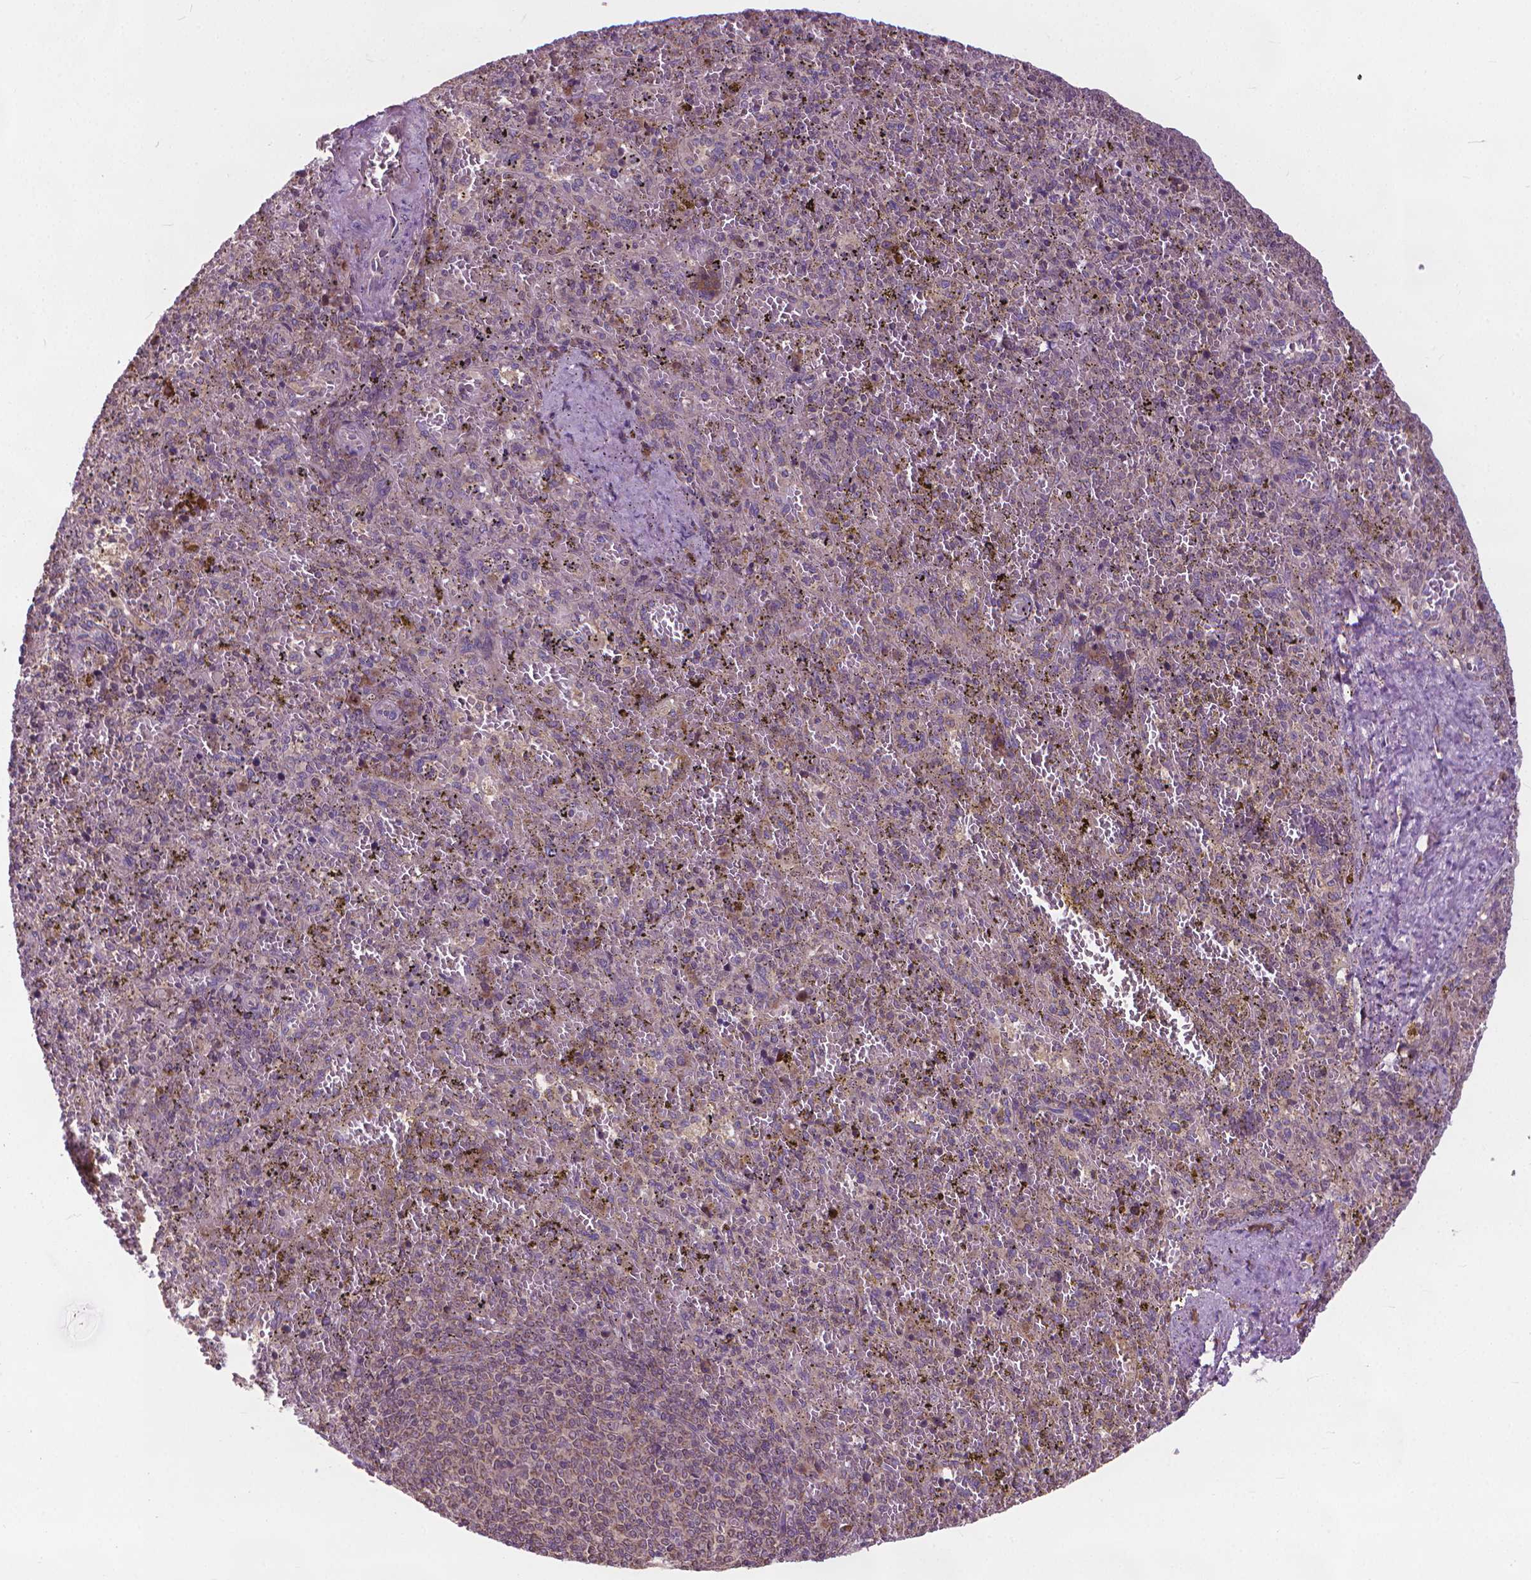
{"staining": {"intensity": "moderate", "quantity": "<25%", "location": "cytoplasmic/membranous"}, "tissue": "spleen", "cell_type": "Cells in red pulp", "image_type": "normal", "snomed": [{"axis": "morphology", "description": "Normal tissue, NOS"}, {"axis": "topography", "description": "Spleen"}], "caption": "This is an image of immunohistochemistry staining of normal spleen, which shows moderate staining in the cytoplasmic/membranous of cells in red pulp.", "gene": "NUDT1", "patient": {"sex": "female", "age": 50}}